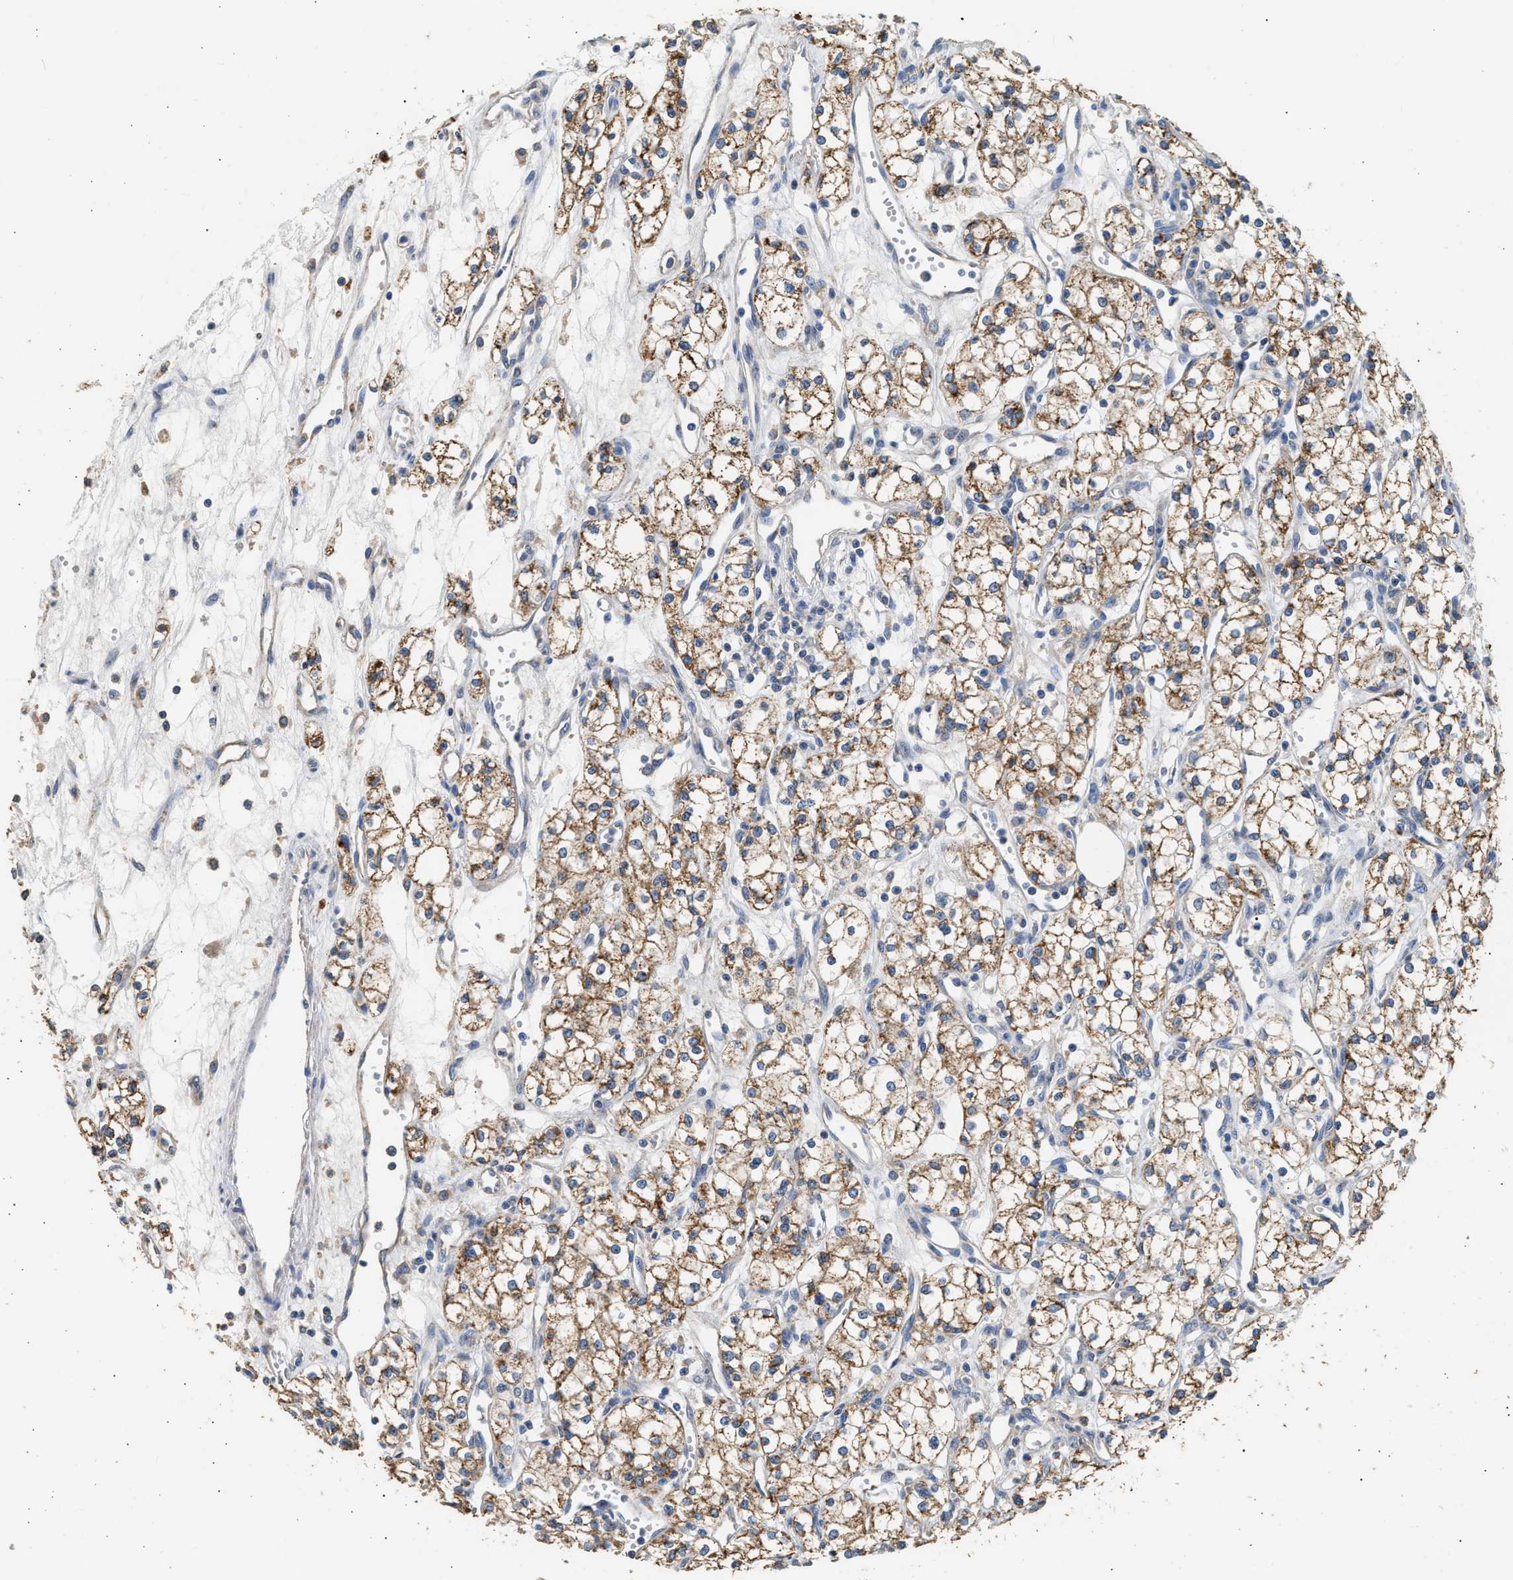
{"staining": {"intensity": "moderate", "quantity": ">75%", "location": "cytoplasmic/membranous"}, "tissue": "renal cancer", "cell_type": "Tumor cells", "image_type": "cancer", "snomed": [{"axis": "morphology", "description": "Adenocarcinoma, NOS"}, {"axis": "topography", "description": "Kidney"}], "caption": "IHC of renal adenocarcinoma exhibits medium levels of moderate cytoplasmic/membranous positivity in approximately >75% of tumor cells.", "gene": "WDR31", "patient": {"sex": "male", "age": 59}}